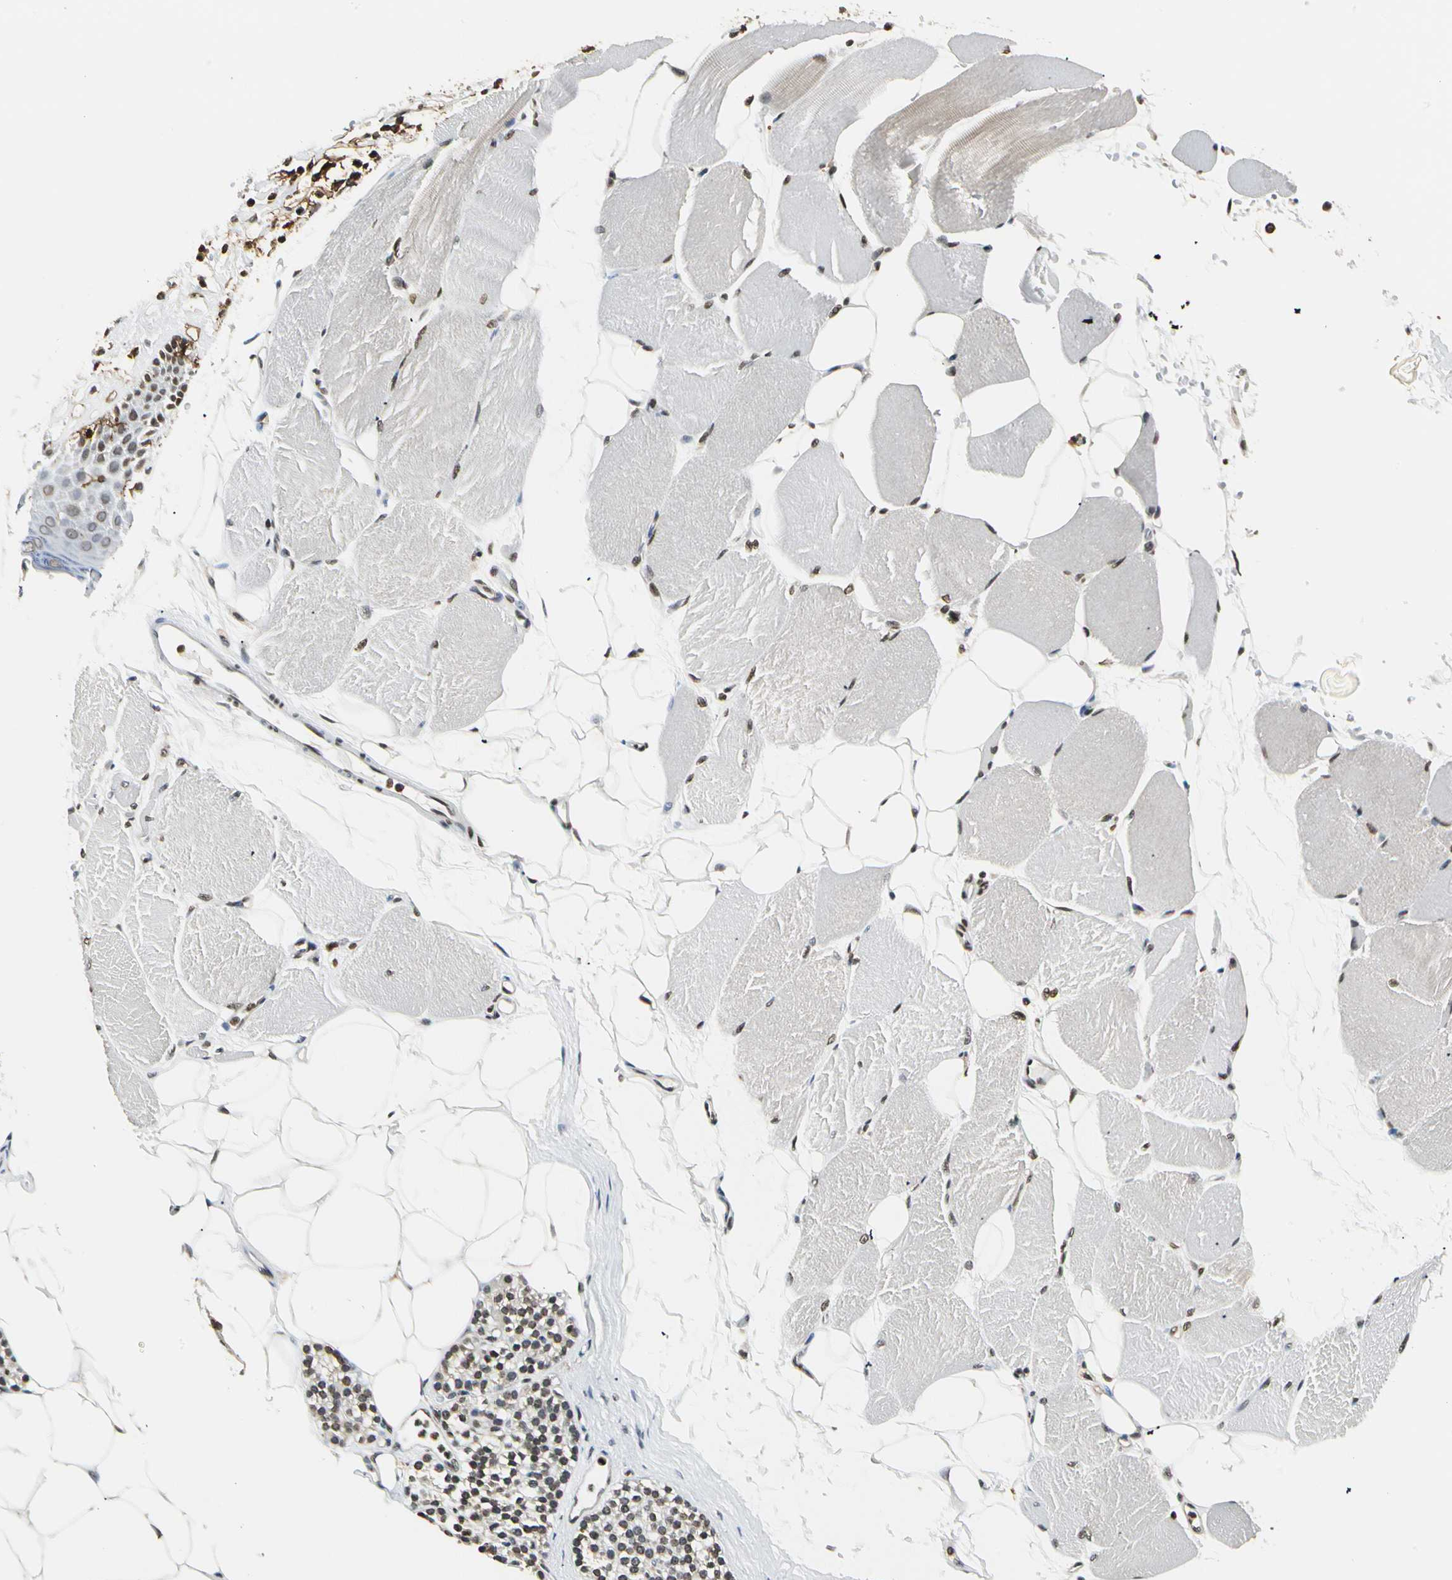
{"staining": {"intensity": "moderate", "quantity": "25%-75%", "location": "nuclear"}, "tissue": "skeletal muscle", "cell_type": "Myocytes", "image_type": "normal", "snomed": [{"axis": "morphology", "description": "Normal tissue, NOS"}, {"axis": "topography", "description": "Skeletal muscle"}, {"axis": "topography", "description": "Parathyroid gland"}], "caption": "The histopathology image demonstrates immunohistochemical staining of benign skeletal muscle. There is moderate nuclear expression is identified in about 25%-75% of myocytes. (IHC, brightfield microscopy, high magnification).", "gene": "FER", "patient": {"sex": "female", "age": 37}}